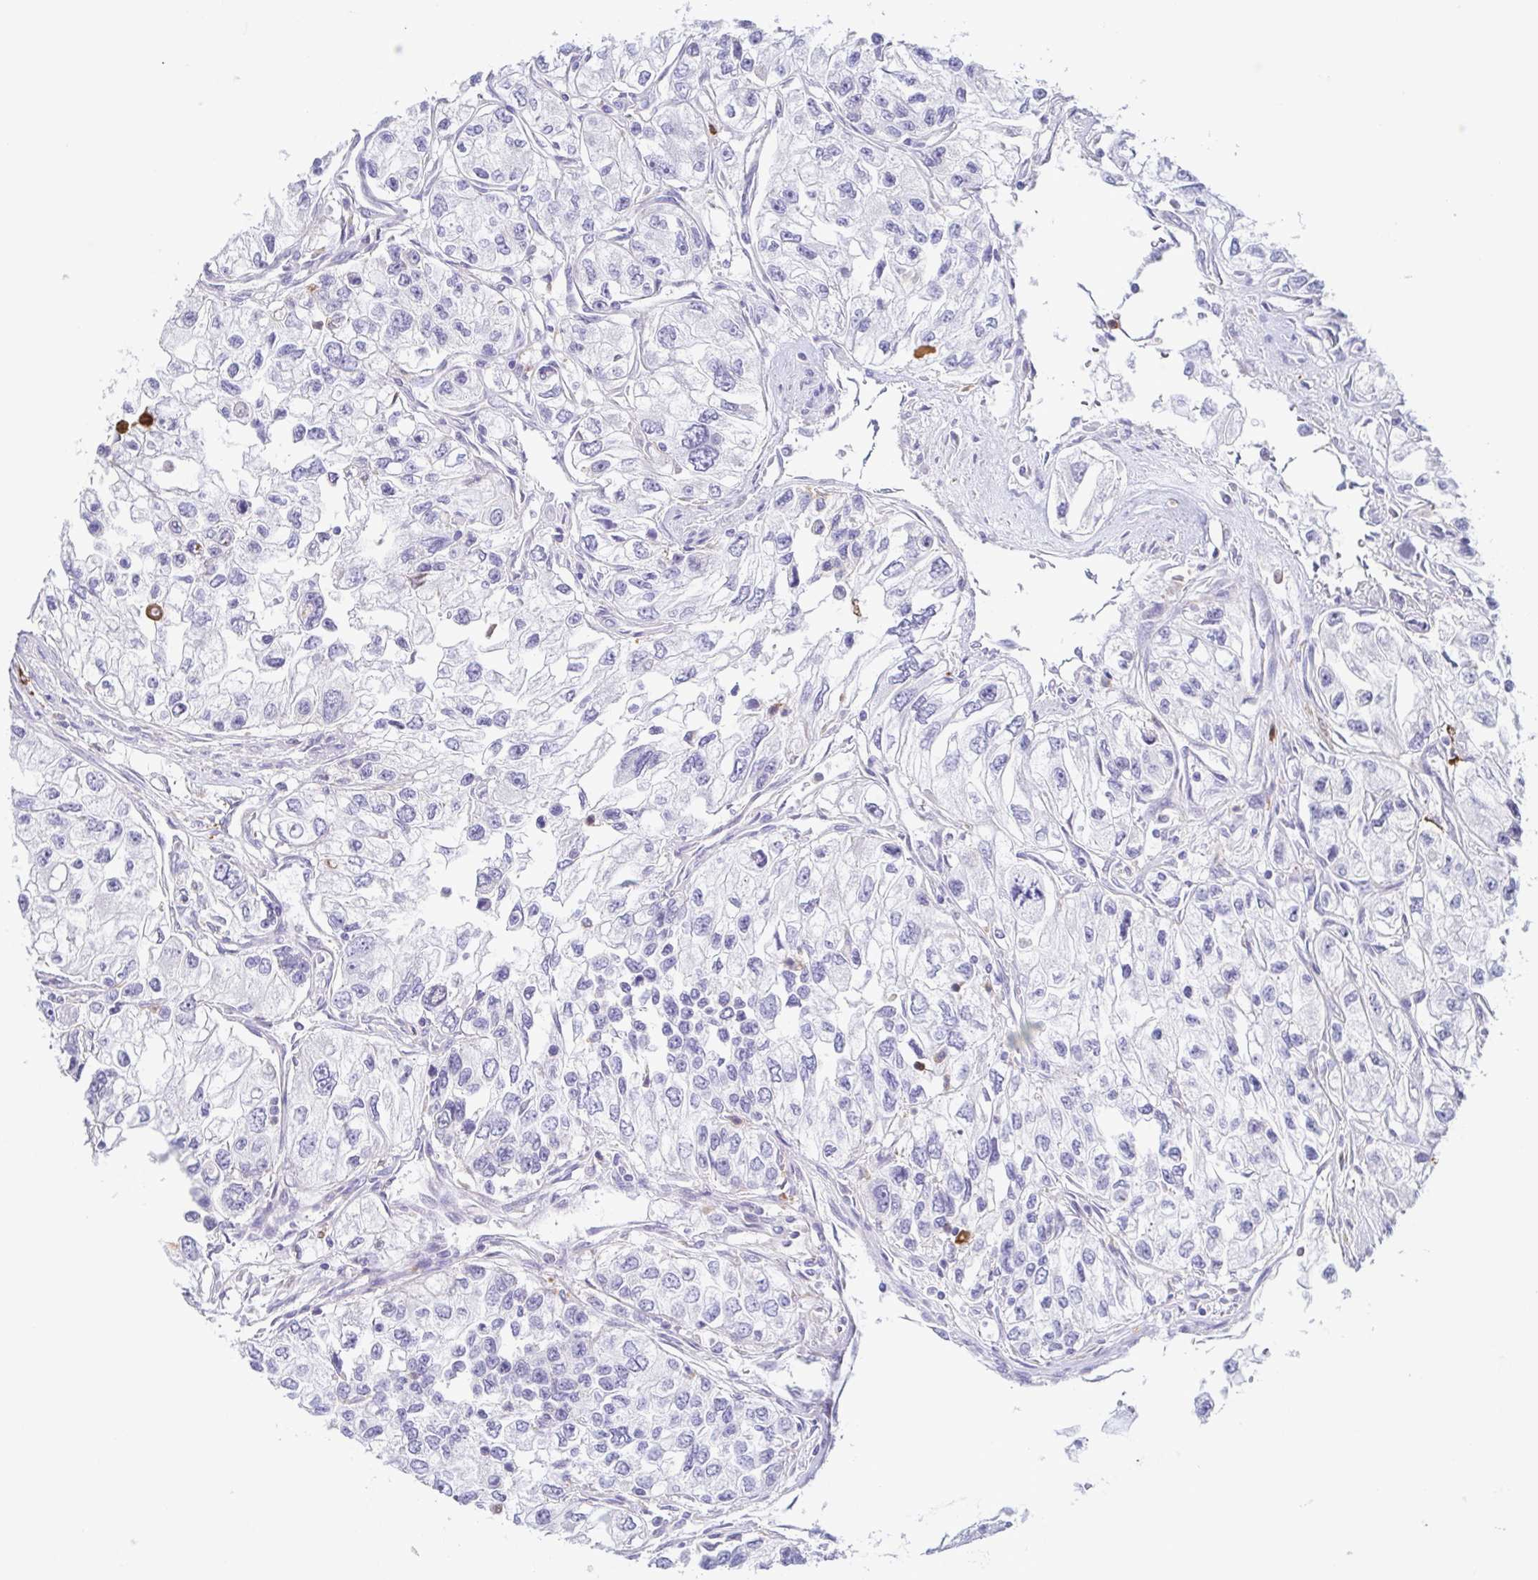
{"staining": {"intensity": "negative", "quantity": "none", "location": "none"}, "tissue": "renal cancer", "cell_type": "Tumor cells", "image_type": "cancer", "snomed": [{"axis": "morphology", "description": "Adenocarcinoma, NOS"}, {"axis": "topography", "description": "Kidney"}], "caption": "This micrograph is of renal adenocarcinoma stained with immunohistochemistry to label a protein in brown with the nuclei are counter-stained blue. There is no staining in tumor cells. The staining was performed using DAB to visualize the protein expression in brown, while the nuclei were stained in blue with hematoxylin (Magnification: 20x).", "gene": "ATP6V1G2", "patient": {"sex": "female", "age": 59}}